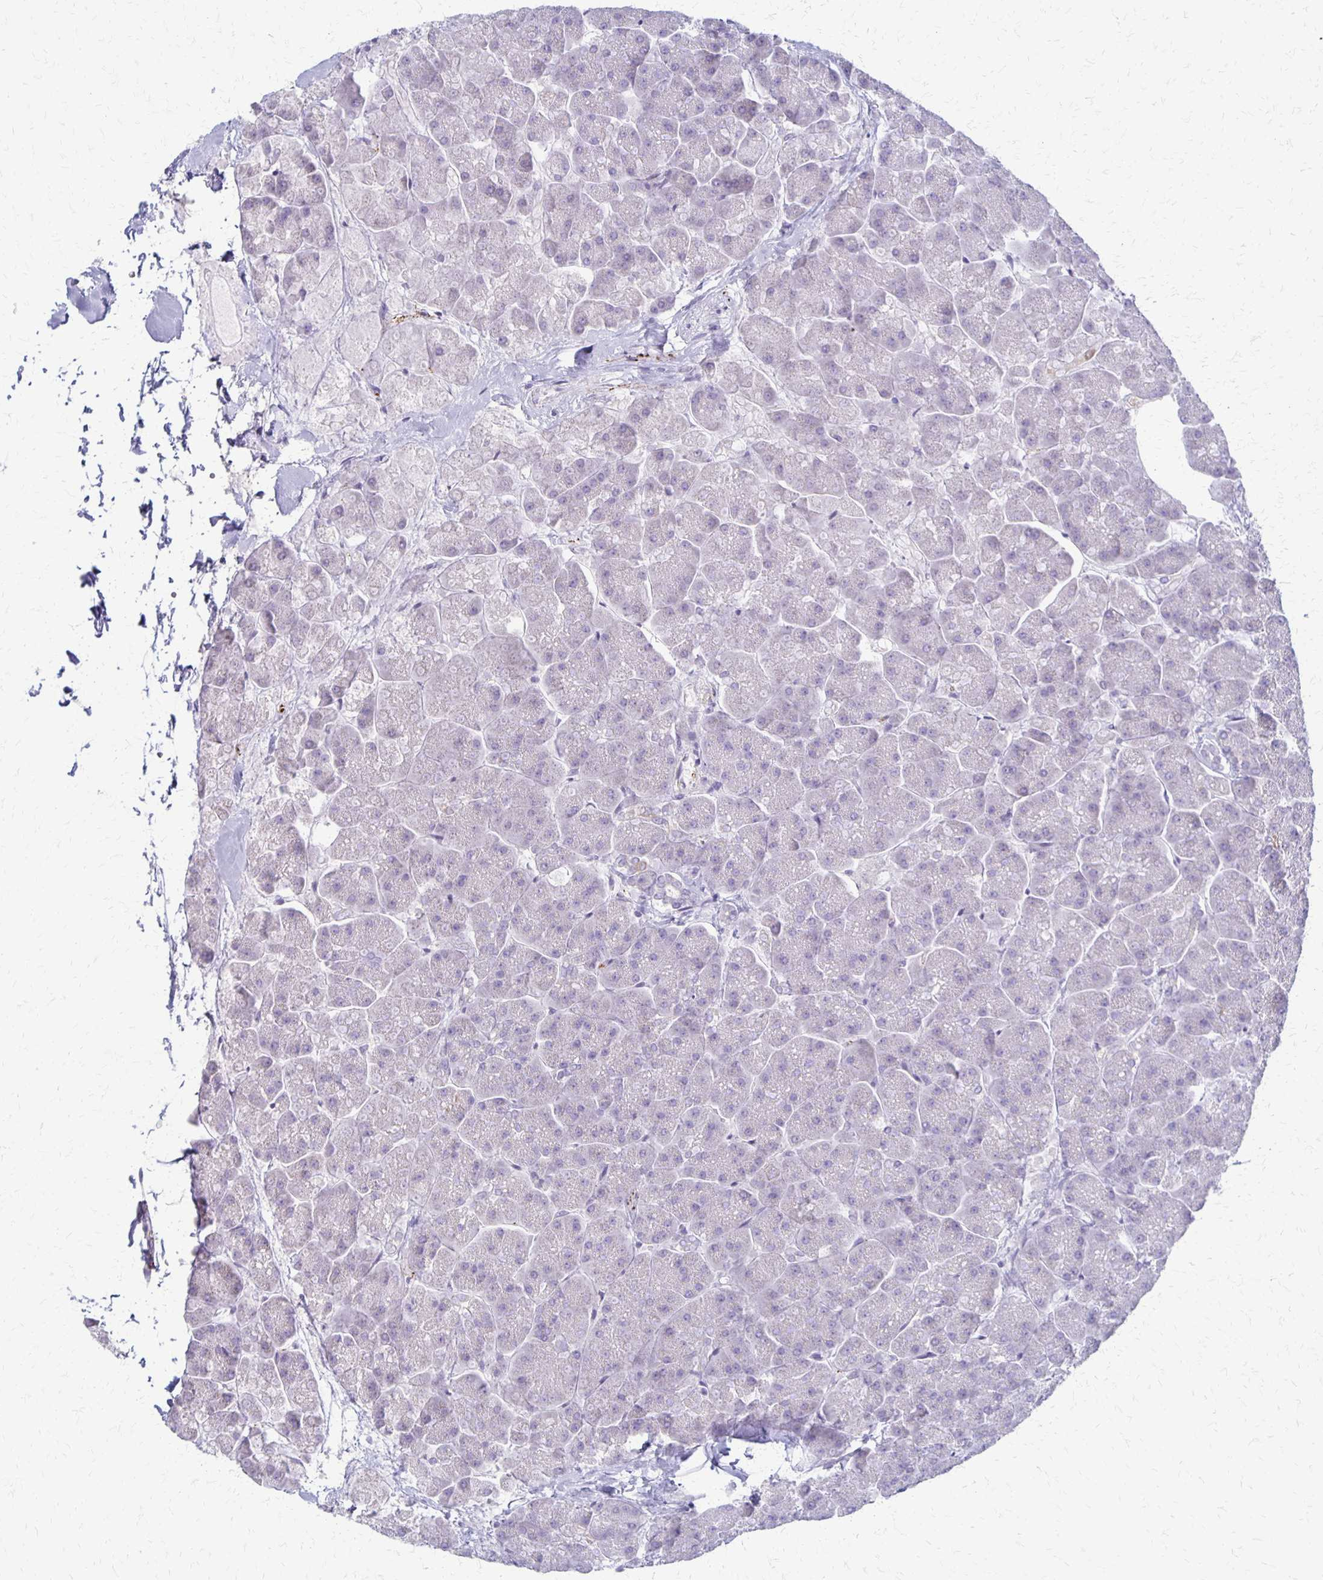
{"staining": {"intensity": "negative", "quantity": "none", "location": "none"}, "tissue": "pancreas", "cell_type": "Exocrine glandular cells", "image_type": "normal", "snomed": [{"axis": "morphology", "description": "Normal tissue, NOS"}, {"axis": "topography", "description": "Pancreas"}, {"axis": "topography", "description": "Peripheral nerve tissue"}], "caption": "DAB (3,3'-diaminobenzidine) immunohistochemical staining of benign pancreas demonstrates no significant staining in exocrine glandular cells. Nuclei are stained in blue.", "gene": "RHOC", "patient": {"sex": "male", "age": 54}}